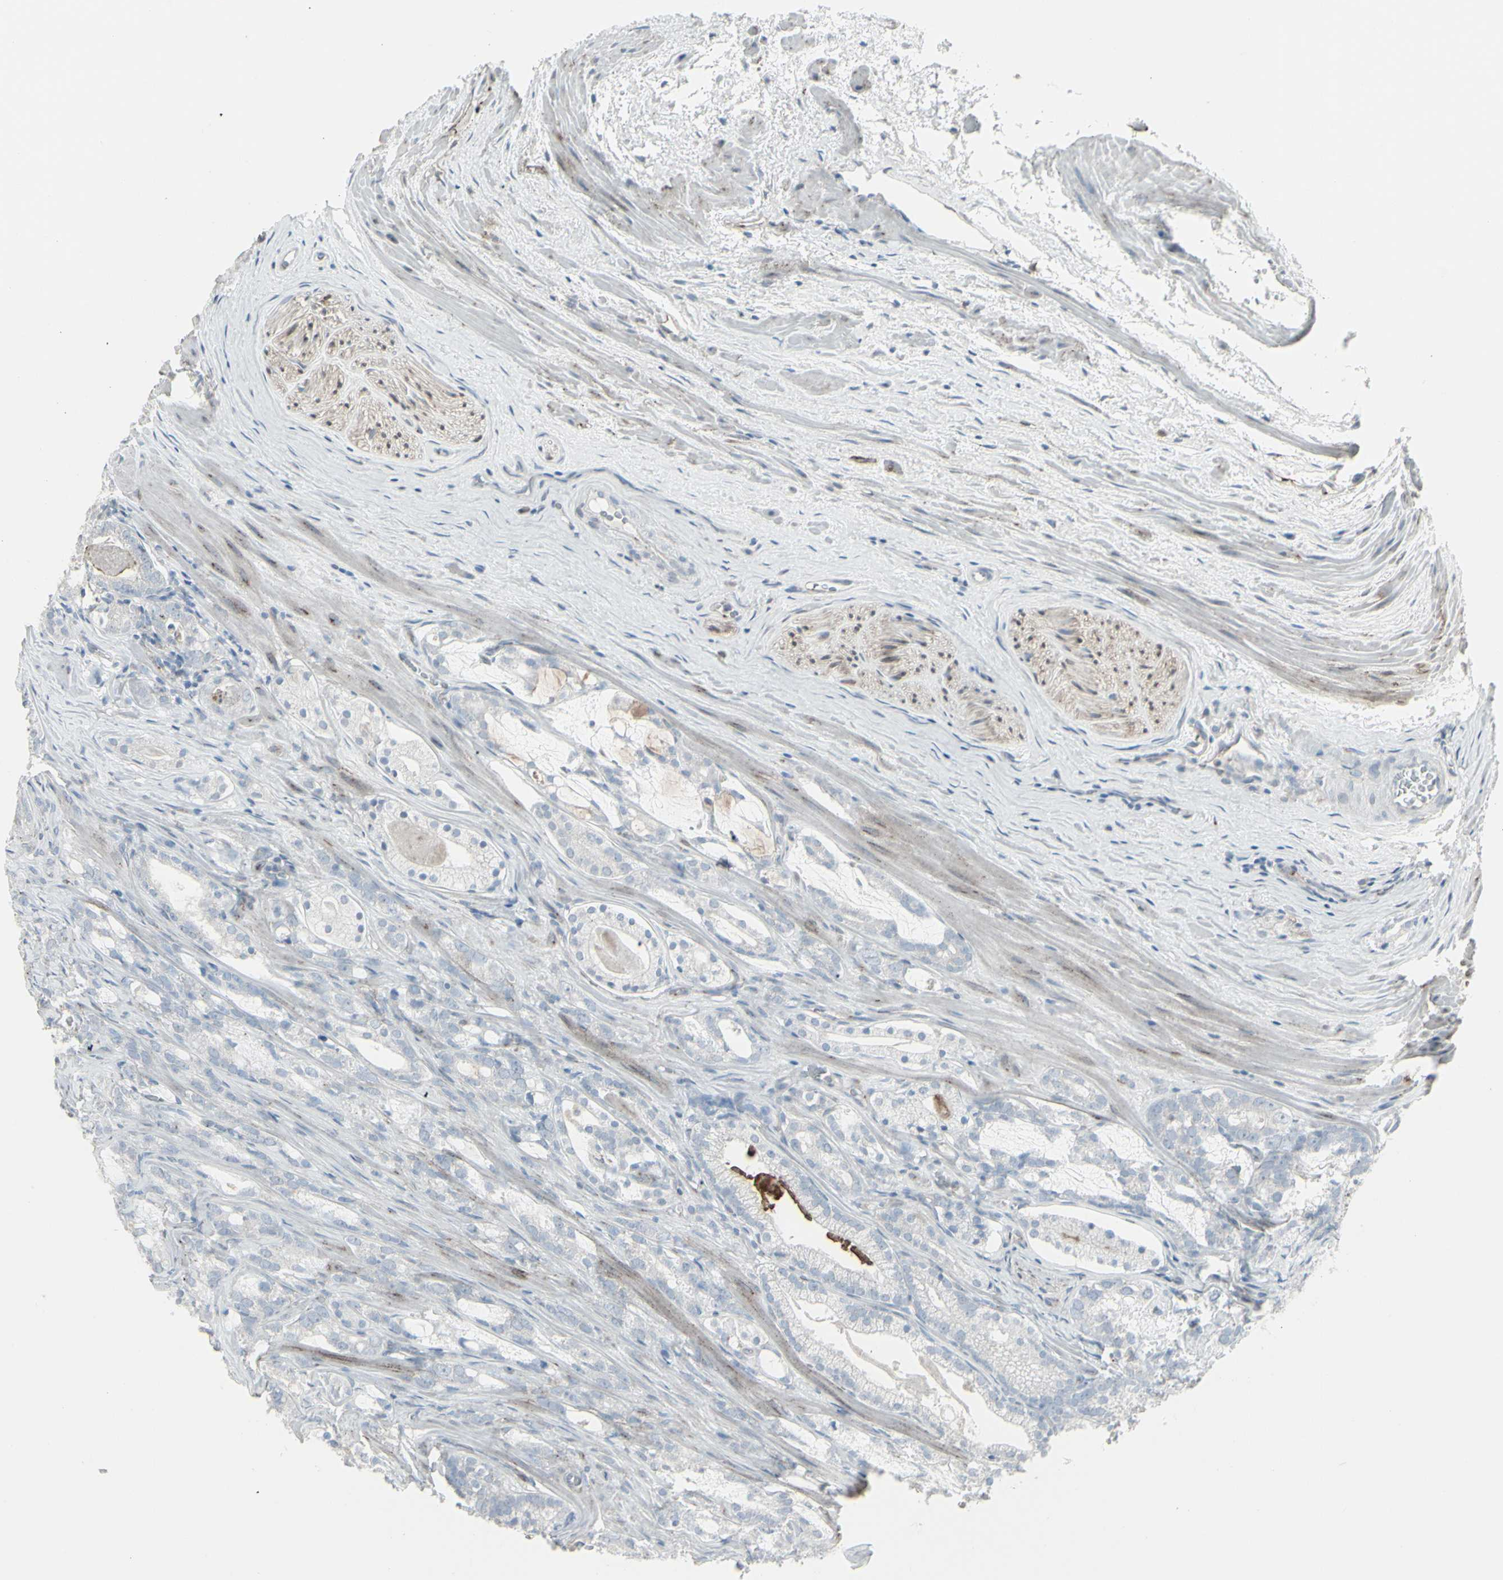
{"staining": {"intensity": "negative", "quantity": "none", "location": "none"}, "tissue": "prostate cancer", "cell_type": "Tumor cells", "image_type": "cancer", "snomed": [{"axis": "morphology", "description": "Adenocarcinoma, Low grade"}, {"axis": "topography", "description": "Prostate"}], "caption": "Immunohistochemistry of human low-grade adenocarcinoma (prostate) demonstrates no expression in tumor cells. The staining is performed using DAB (3,3'-diaminobenzidine) brown chromogen with nuclei counter-stained in using hematoxylin.", "gene": "GJA1", "patient": {"sex": "male", "age": 59}}